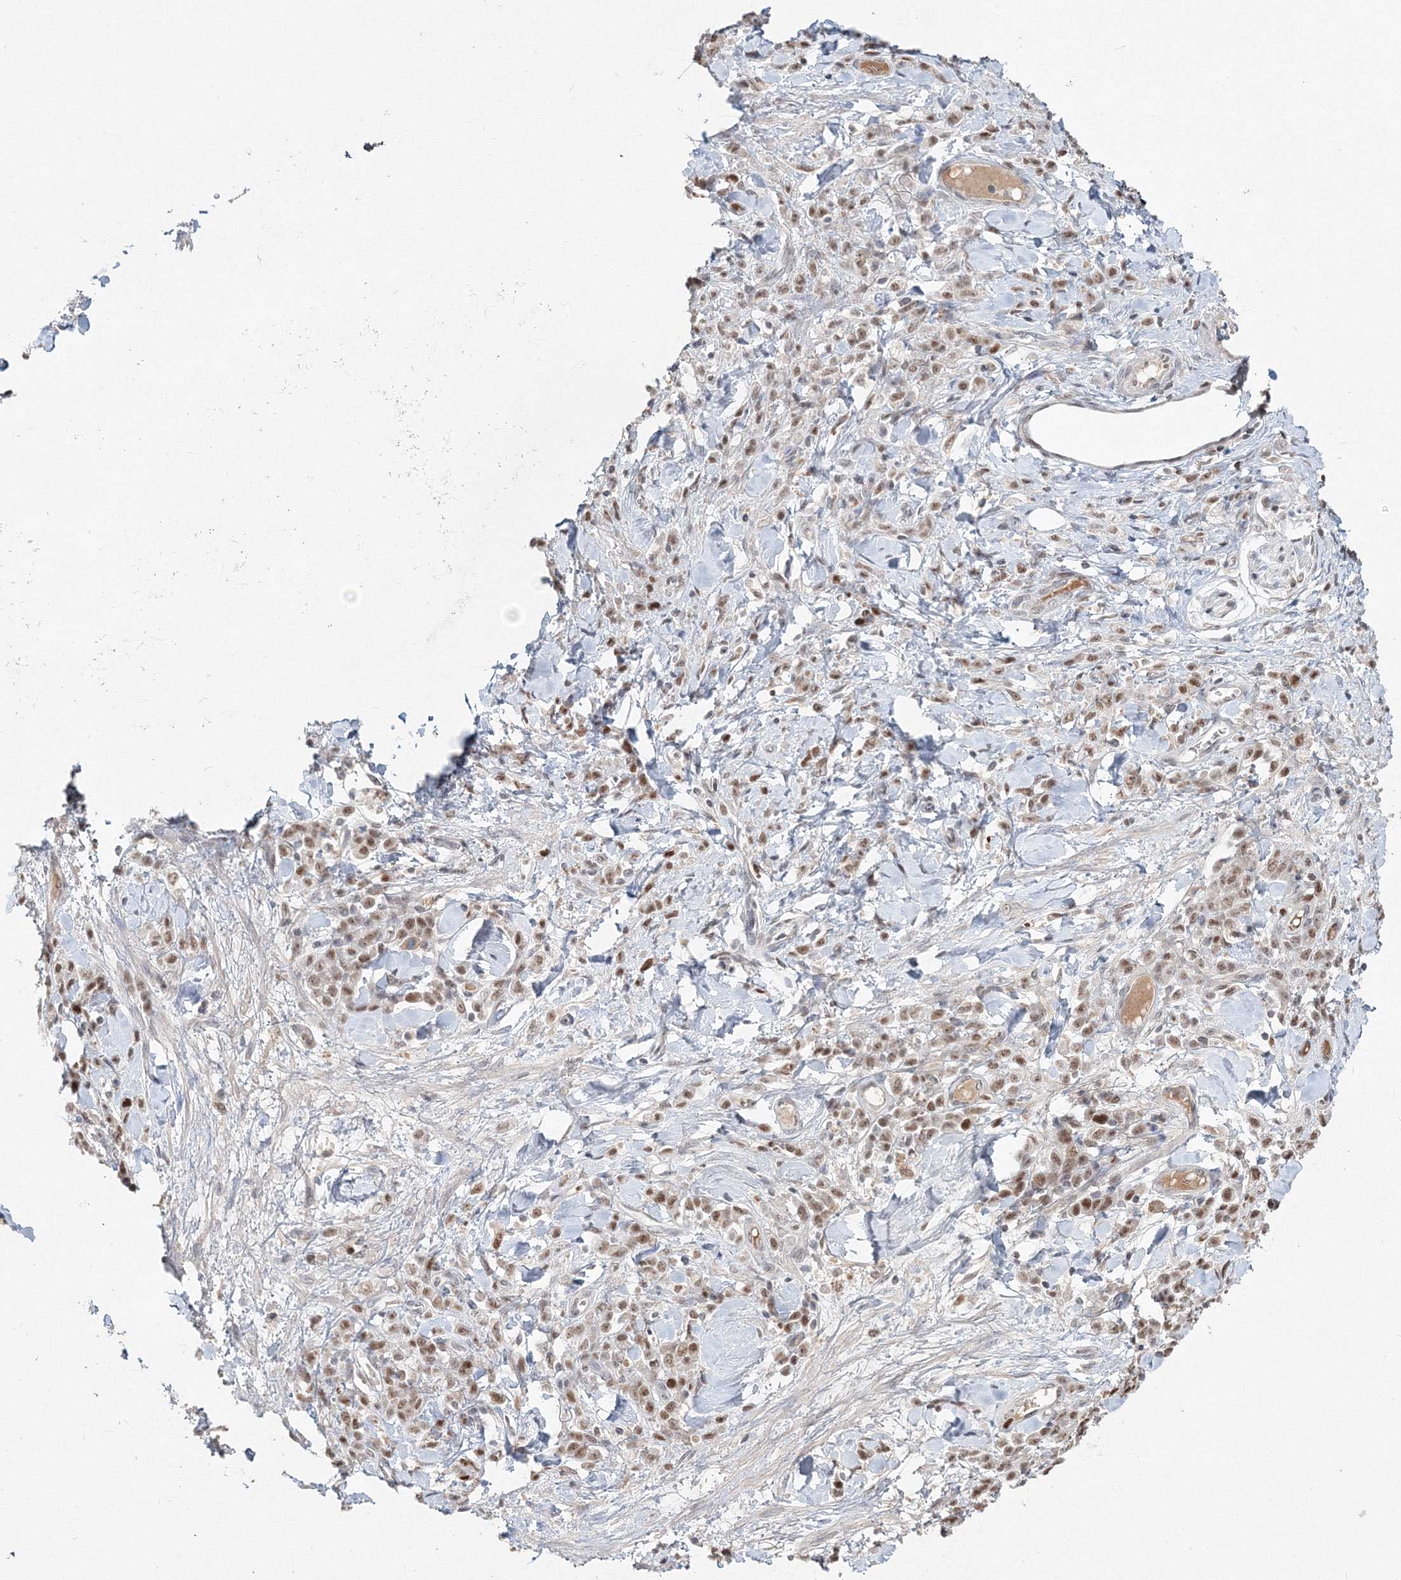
{"staining": {"intensity": "moderate", "quantity": ">75%", "location": "nuclear"}, "tissue": "stomach cancer", "cell_type": "Tumor cells", "image_type": "cancer", "snomed": [{"axis": "morphology", "description": "Normal tissue, NOS"}, {"axis": "morphology", "description": "Adenocarcinoma, NOS"}, {"axis": "topography", "description": "Stomach"}], "caption": "Human adenocarcinoma (stomach) stained with a brown dye displays moderate nuclear positive positivity in about >75% of tumor cells.", "gene": "IWS1", "patient": {"sex": "male", "age": 82}}